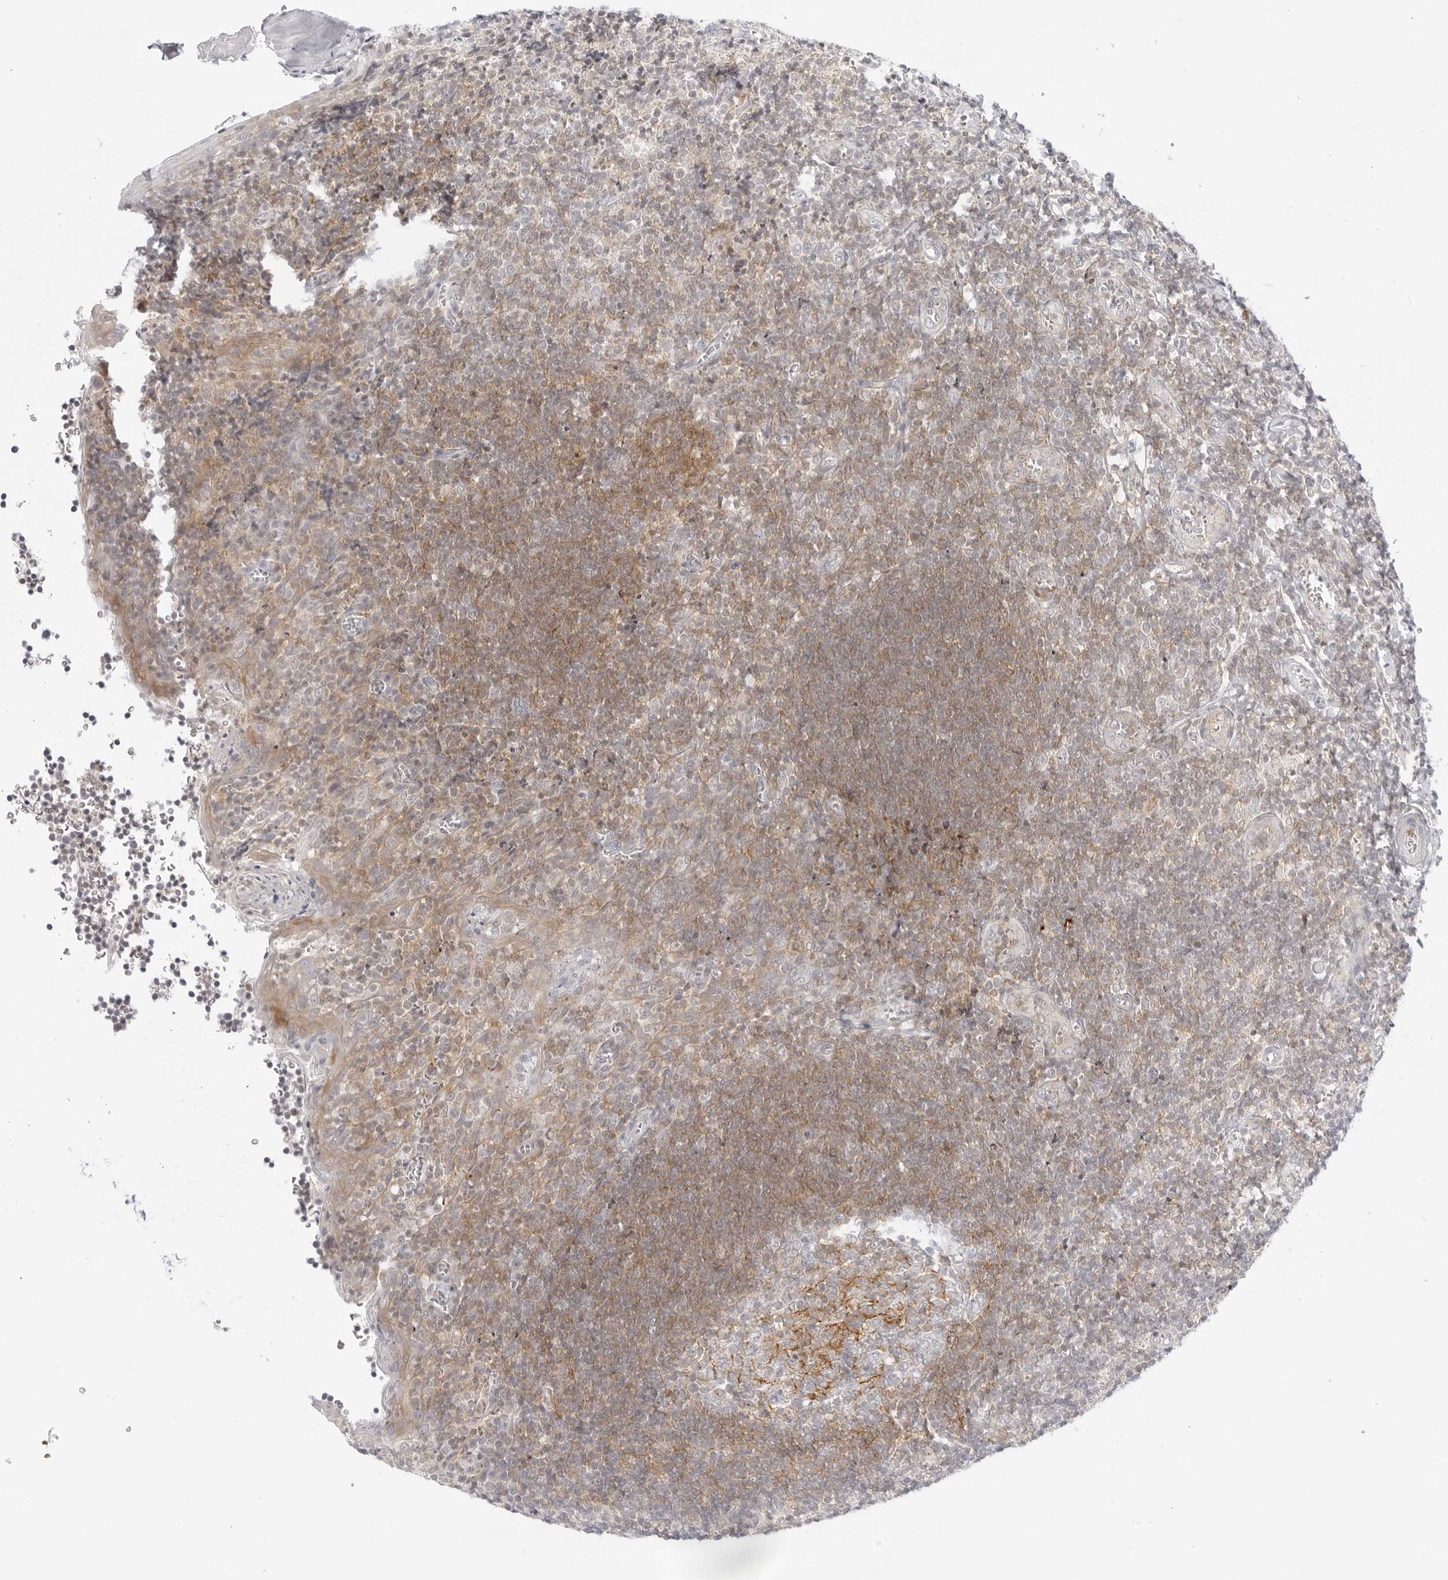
{"staining": {"intensity": "moderate", "quantity": "<25%", "location": "cytoplasmic/membranous"}, "tissue": "tonsil", "cell_type": "Germinal center cells", "image_type": "normal", "snomed": [{"axis": "morphology", "description": "Normal tissue, NOS"}, {"axis": "topography", "description": "Tonsil"}], "caption": "Human tonsil stained for a protein (brown) shows moderate cytoplasmic/membranous positive positivity in approximately <25% of germinal center cells.", "gene": "TNFRSF14", "patient": {"sex": "male", "age": 27}}